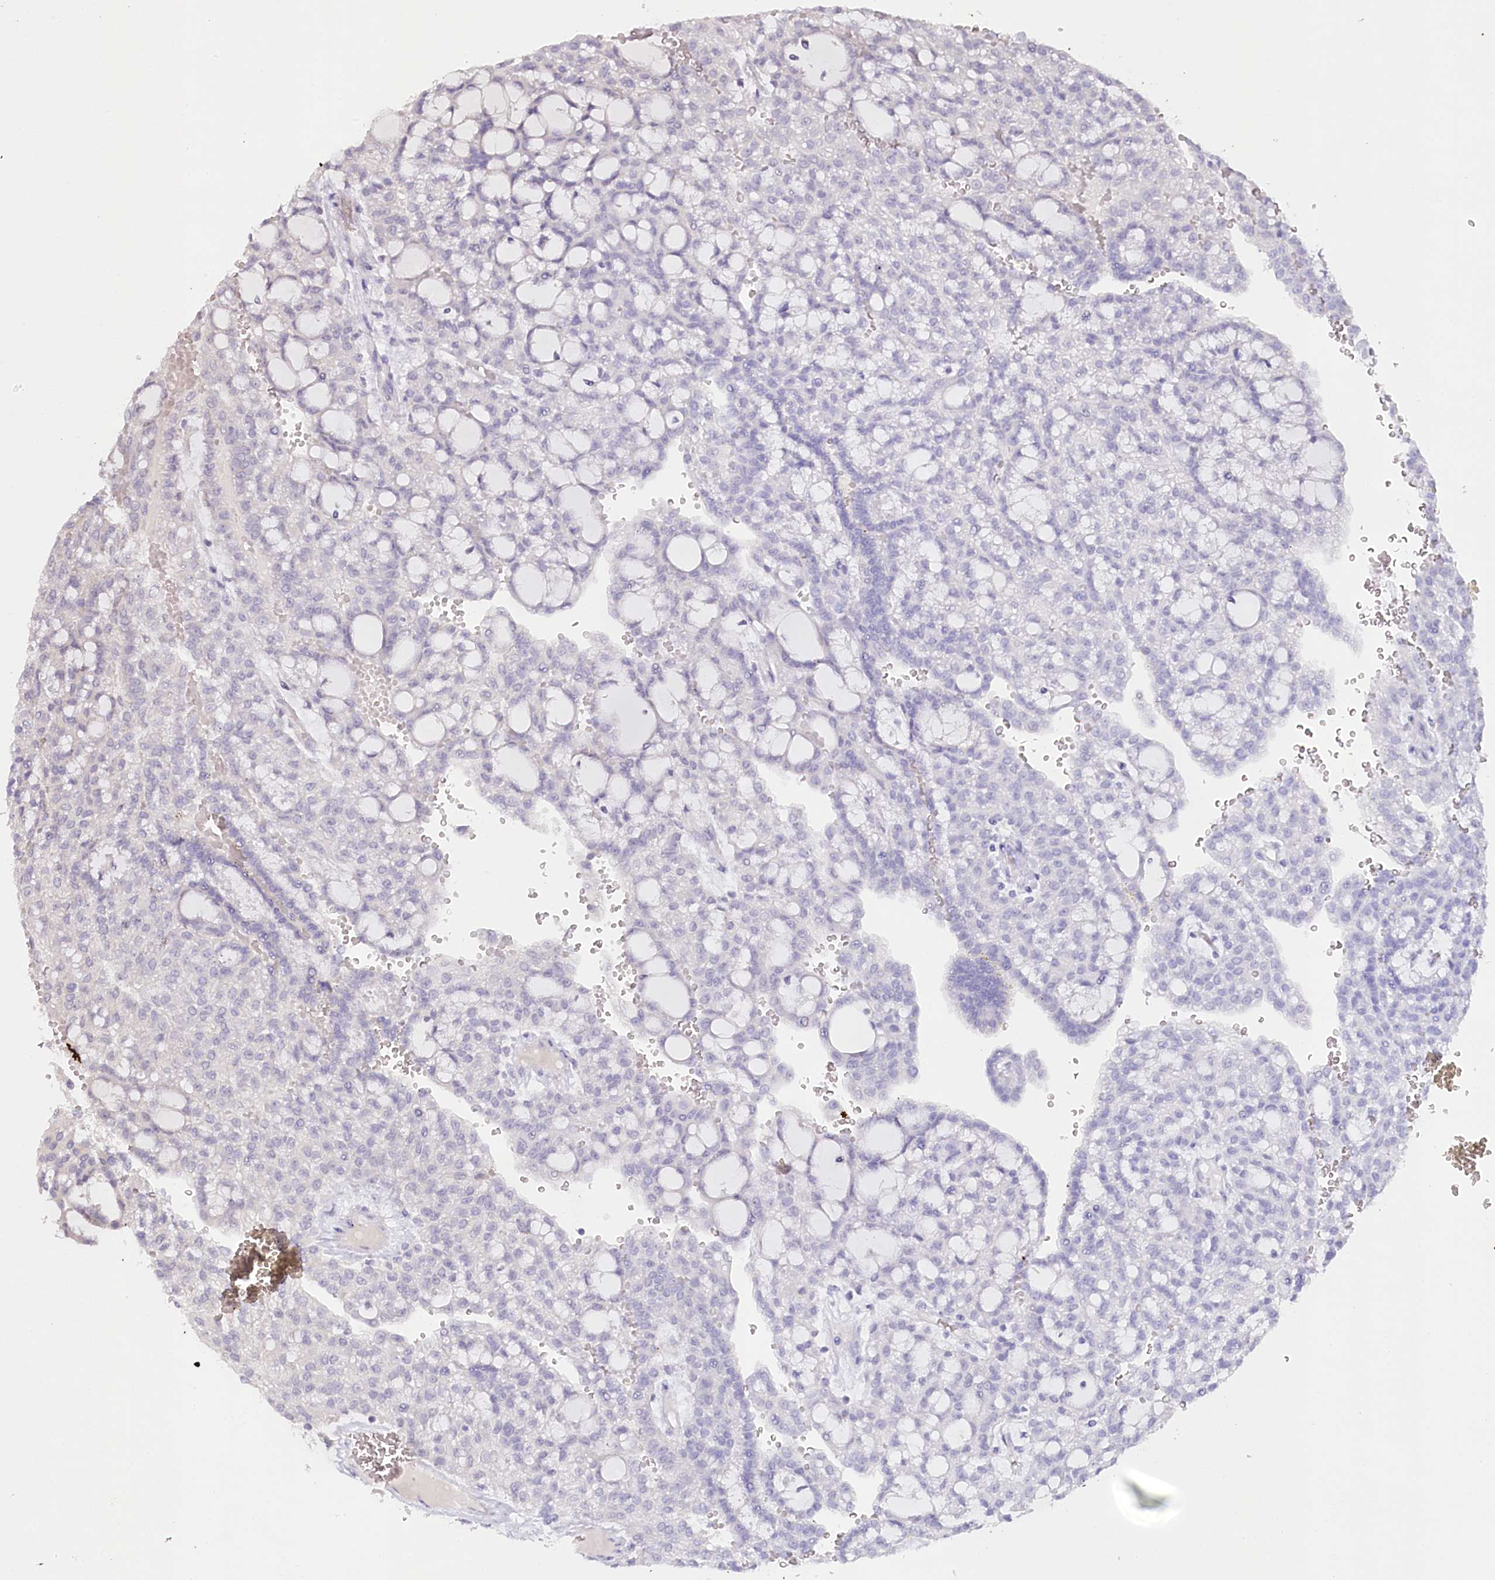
{"staining": {"intensity": "negative", "quantity": "none", "location": "none"}, "tissue": "renal cancer", "cell_type": "Tumor cells", "image_type": "cancer", "snomed": [{"axis": "morphology", "description": "Adenocarcinoma, NOS"}, {"axis": "topography", "description": "Kidney"}], "caption": "Human renal cancer stained for a protein using IHC demonstrates no staining in tumor cells.", "gene": "SLC6A11", "patient": {"sex": "male", "age": 63}}